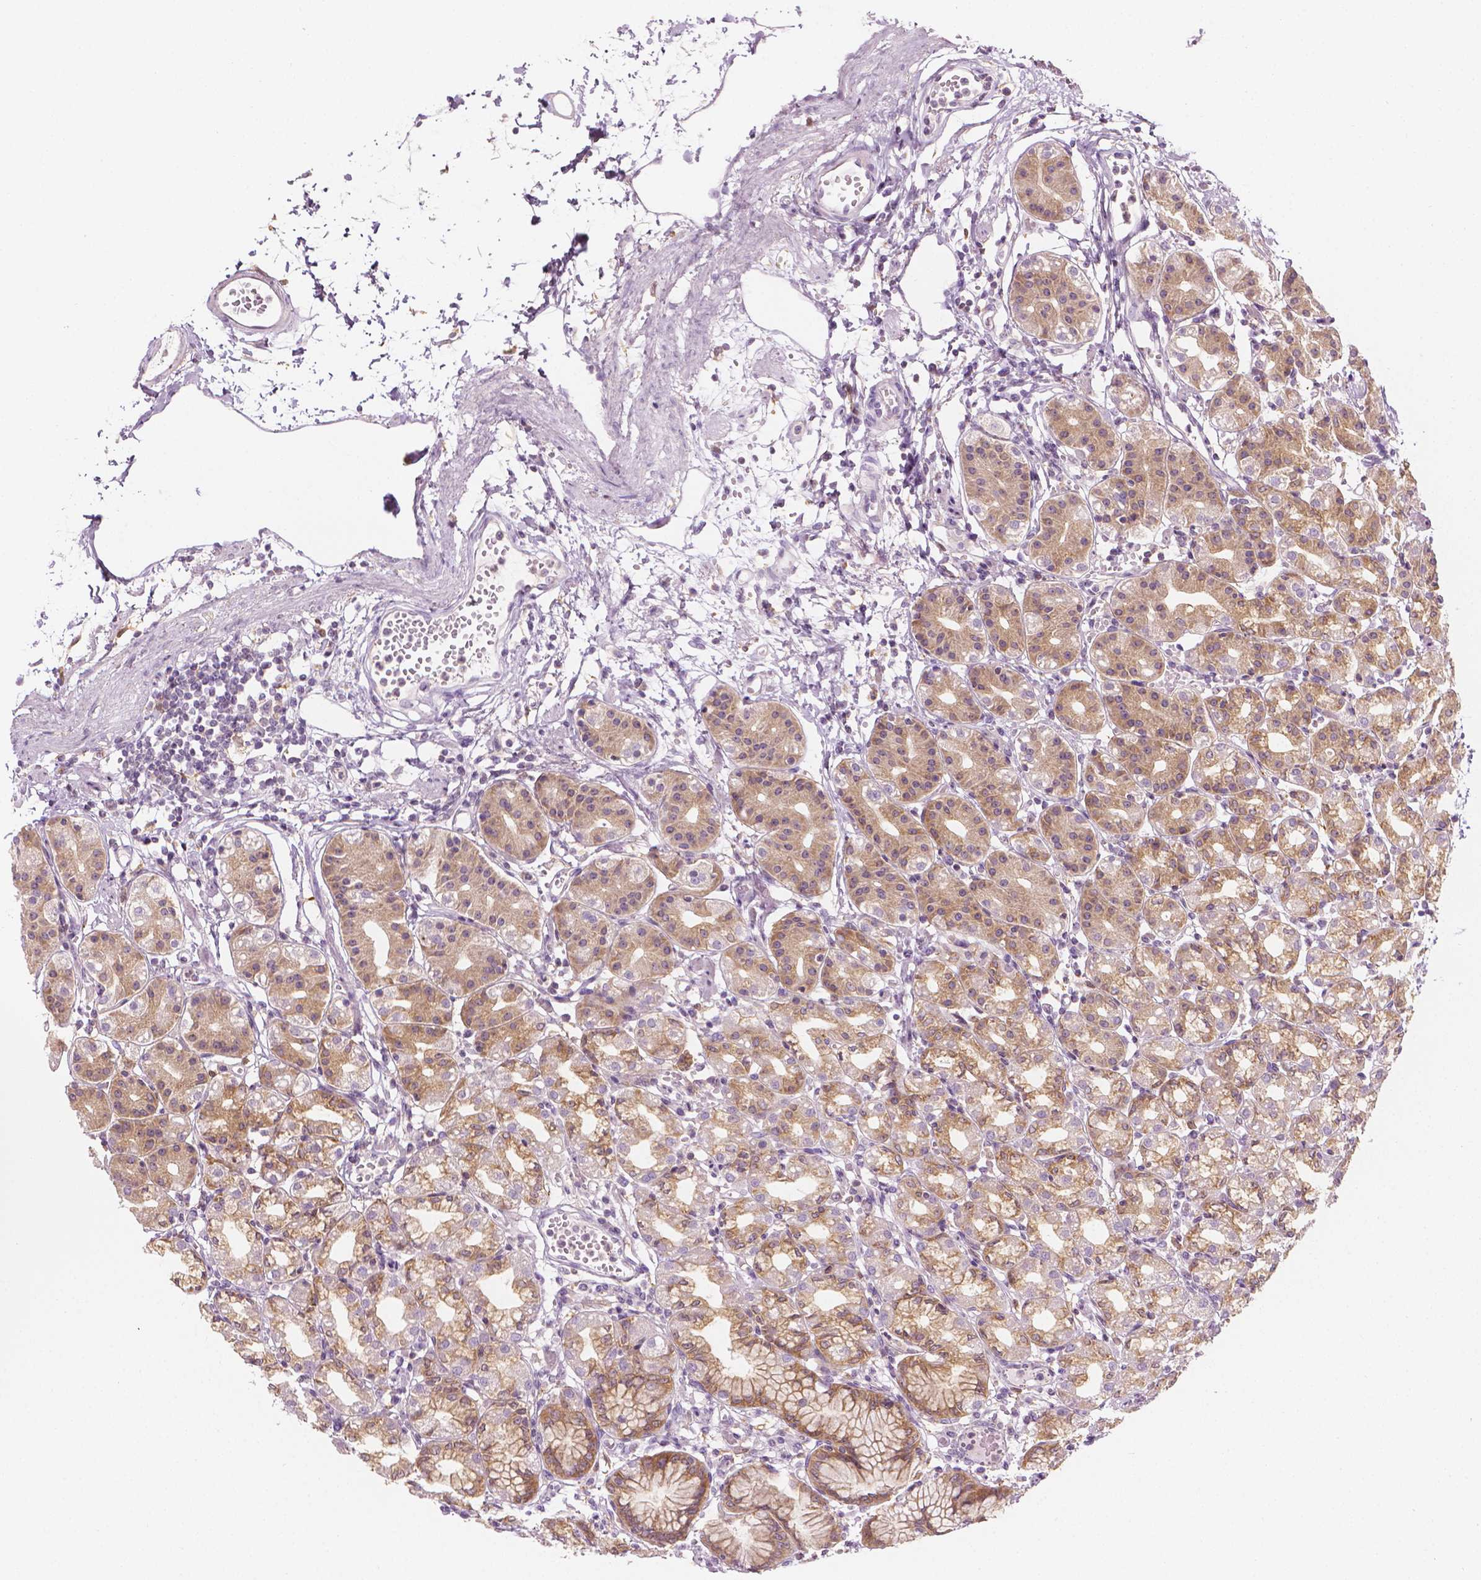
{"staining": {"intensity": "moderate", "quantity": "25%-75%", "location": "cytoplasmic/membranous"}, "tissue": "stomach", "cell_type": "Glandular cells", "image_type": "normal", "snomed": [{"axis": "morphology", "description": "Normal tissue, NOS"}, {"axis": "topography", "description": "Skeletal muscle"}, {"axis": "topography", "description": "Stomach"}], "caption": "A brown stain shows moderate cytoplasmic/membranous staining of a protein in glandular cells of unremarkable stomach.", "gene": "SHMT1", "patient": {"sex": "female", "age": 57}}